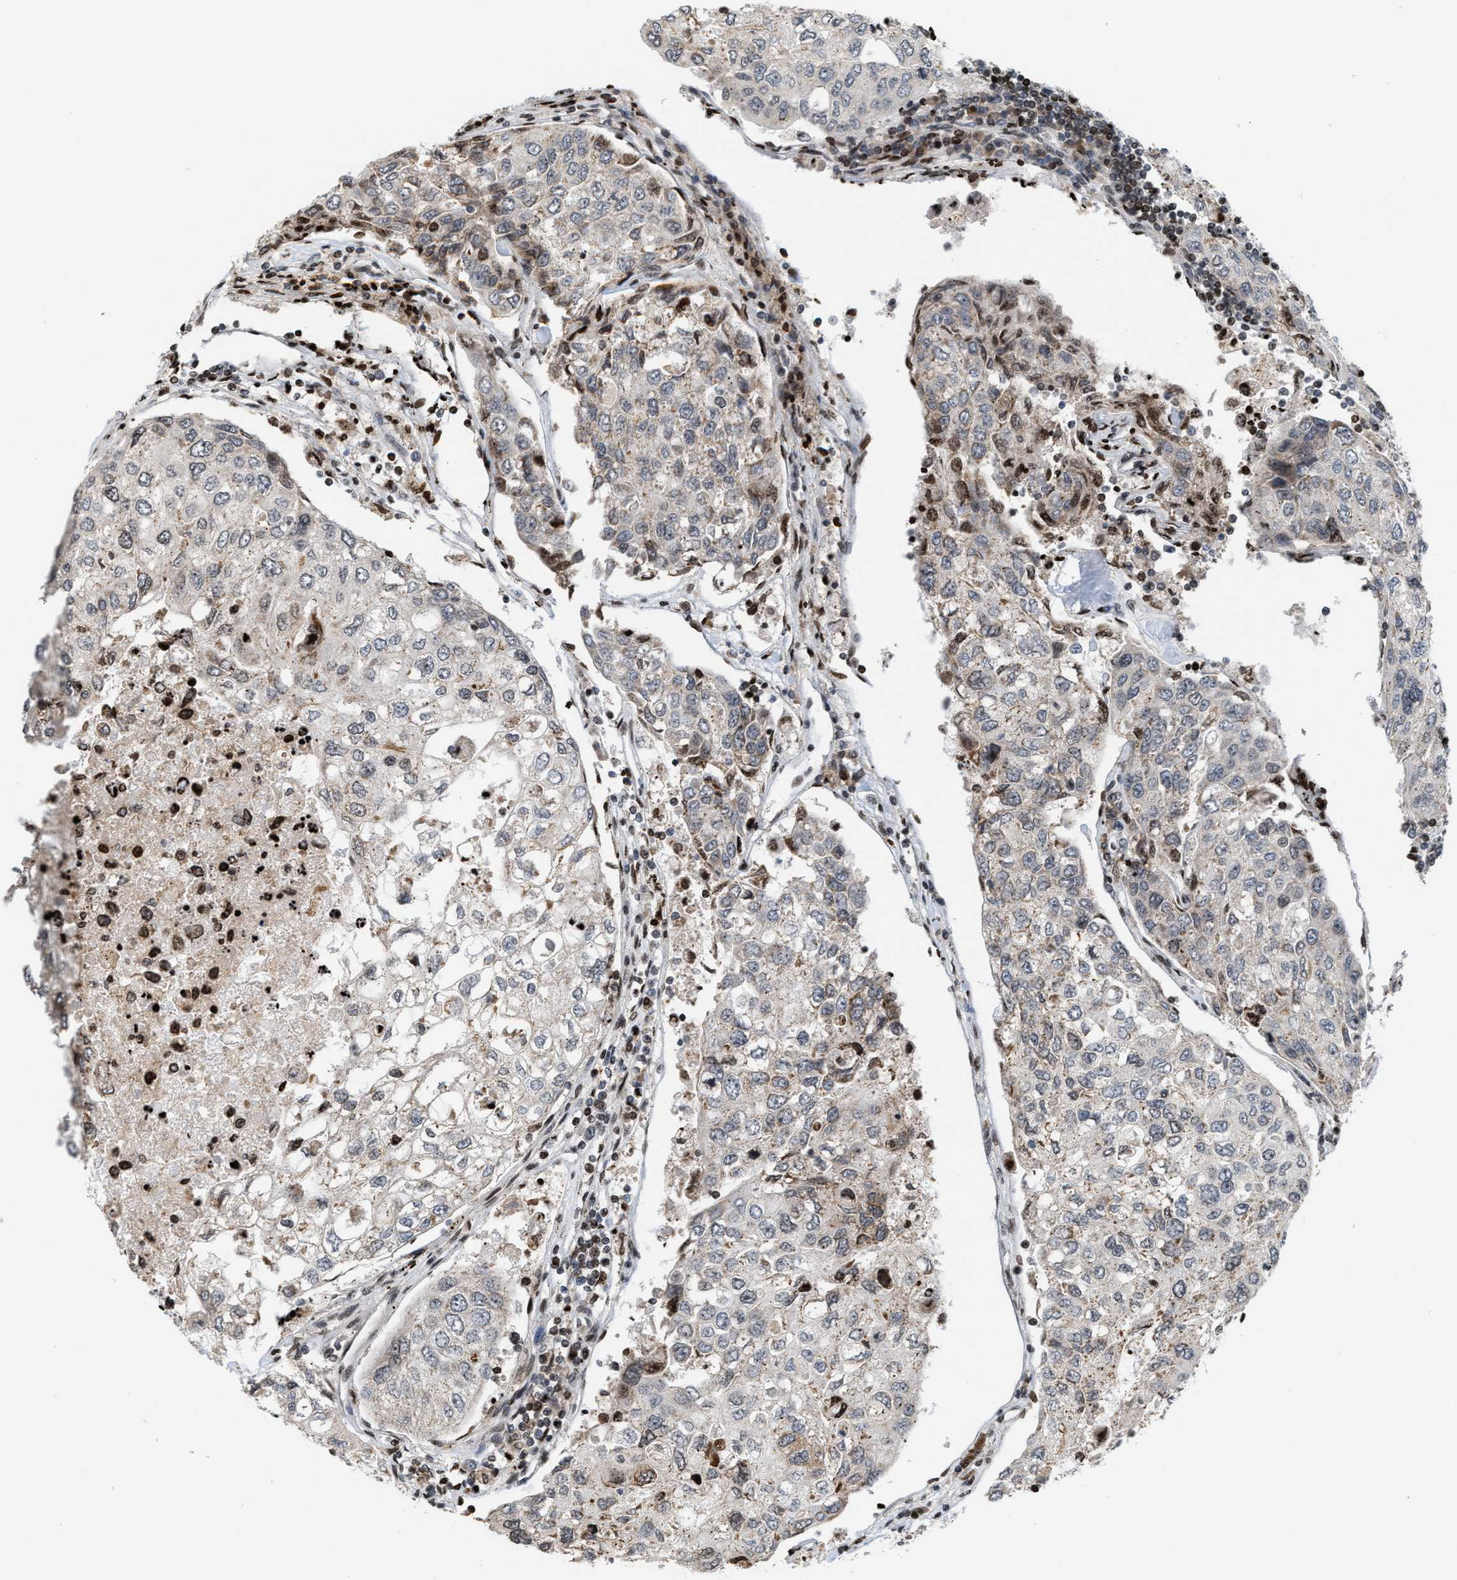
{"staining": {"intensity": "weak", "quantity": "<25%", "location": "cytoplasmic/membranous"}, "tissue": "urothelial cancer", "cell_type": "Tumor cells", "image_type": "cancer", "snomed": [{"axis": "morphology", "description": "Urothelial carcinoma, High grade"}, {"axis": "topography", "description": "Lymph node"}, {"axis": "topography", "description": "Urinary bladder"}], "caption": "Immunohistochemical staining of human urothelial carcinoma (high-grade) exhibits no significant positivity in tumor cells. The staining is performed using DAB brown chromogen with nuclei counter-stained in using hematoxylin.", "gene": "PDZD2", "patient": {"sex": "male", "age": 51}}